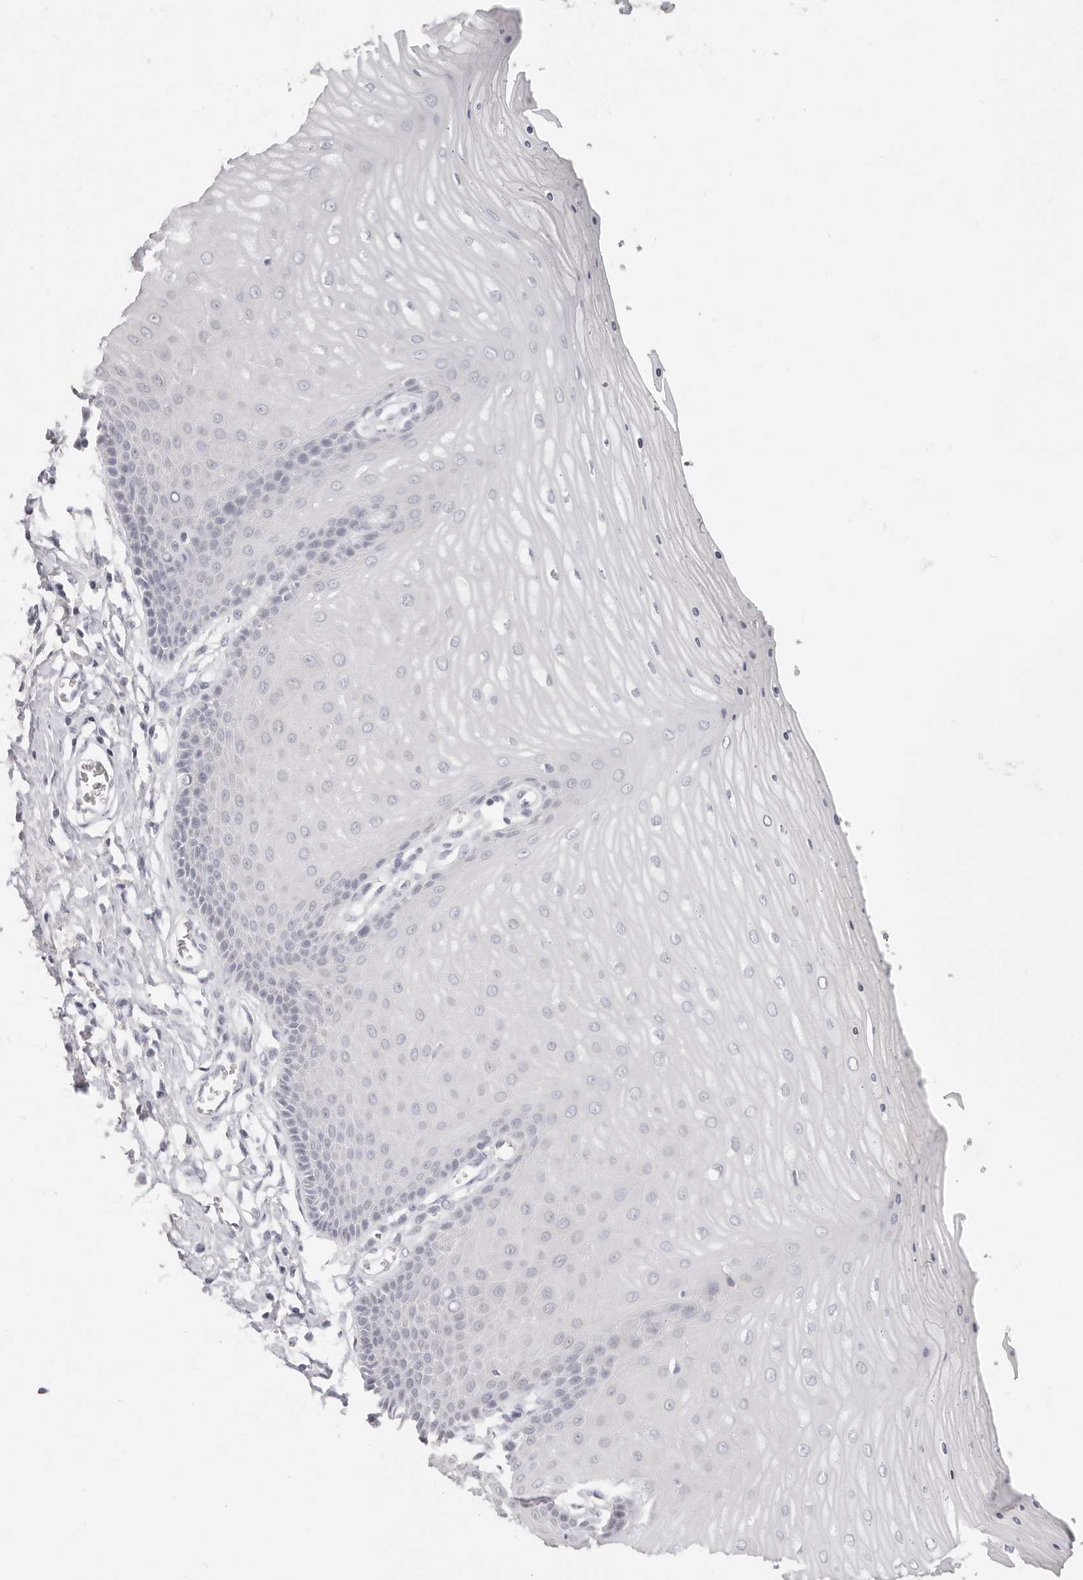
{"staining": {"intensity": "negative", "quantity": "none", "location": "none"}, "tissue": "cervix", "cell_type": "Glandular cells", "image_type": "normal", "snomed": [{"axis": "morphology", "description": "Normal tissue, NOS"}, {"axis": "topography", "description": "Cervix"}], "caption": "This is a histopathology image of immunohistochemistry staining of benign cervix, which shows no staining in glandular cells.", "gene": "ASCL1", "patient": {"sex": "female", "age": 55}}